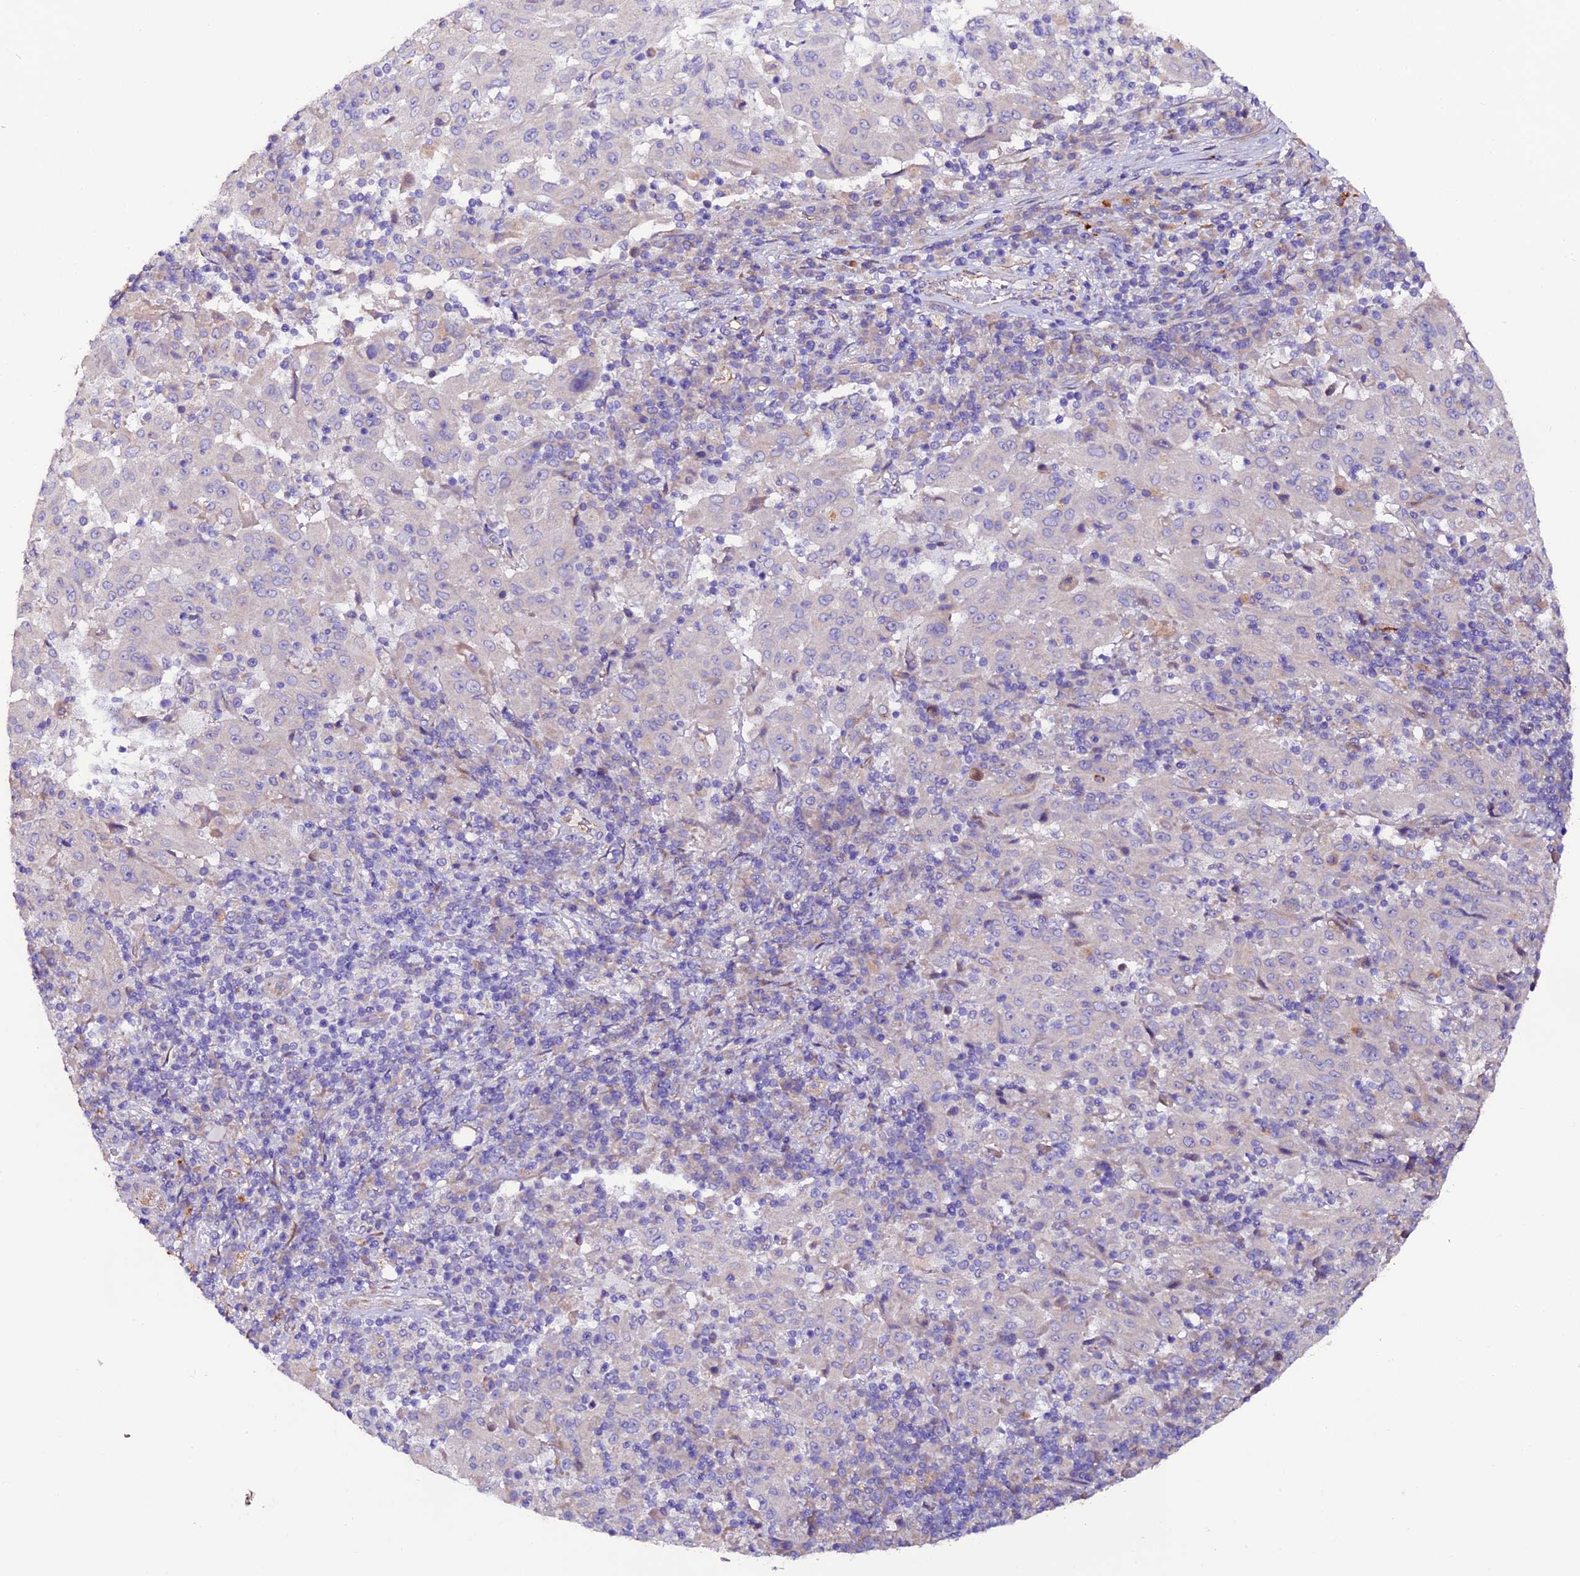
{"staining": {"intensity": "negative", "quantity": "none", "location": "none"}, "tissue": "pancreatic cancer", "cell_type": "Tumor cells", "image_type": "cancer", "snomed": [{"axis": "morphology", "description": "Adenocarcinoma, NOS"}, {"axis": "topography", "description": "Pancreas"}], "caption": "Human pancreatic adenocarcinoma stained for a protein using IHC displays no positivity in tumor cells.", "gene": "CLN5", "patient": {"sex": "male", "age": 63}}